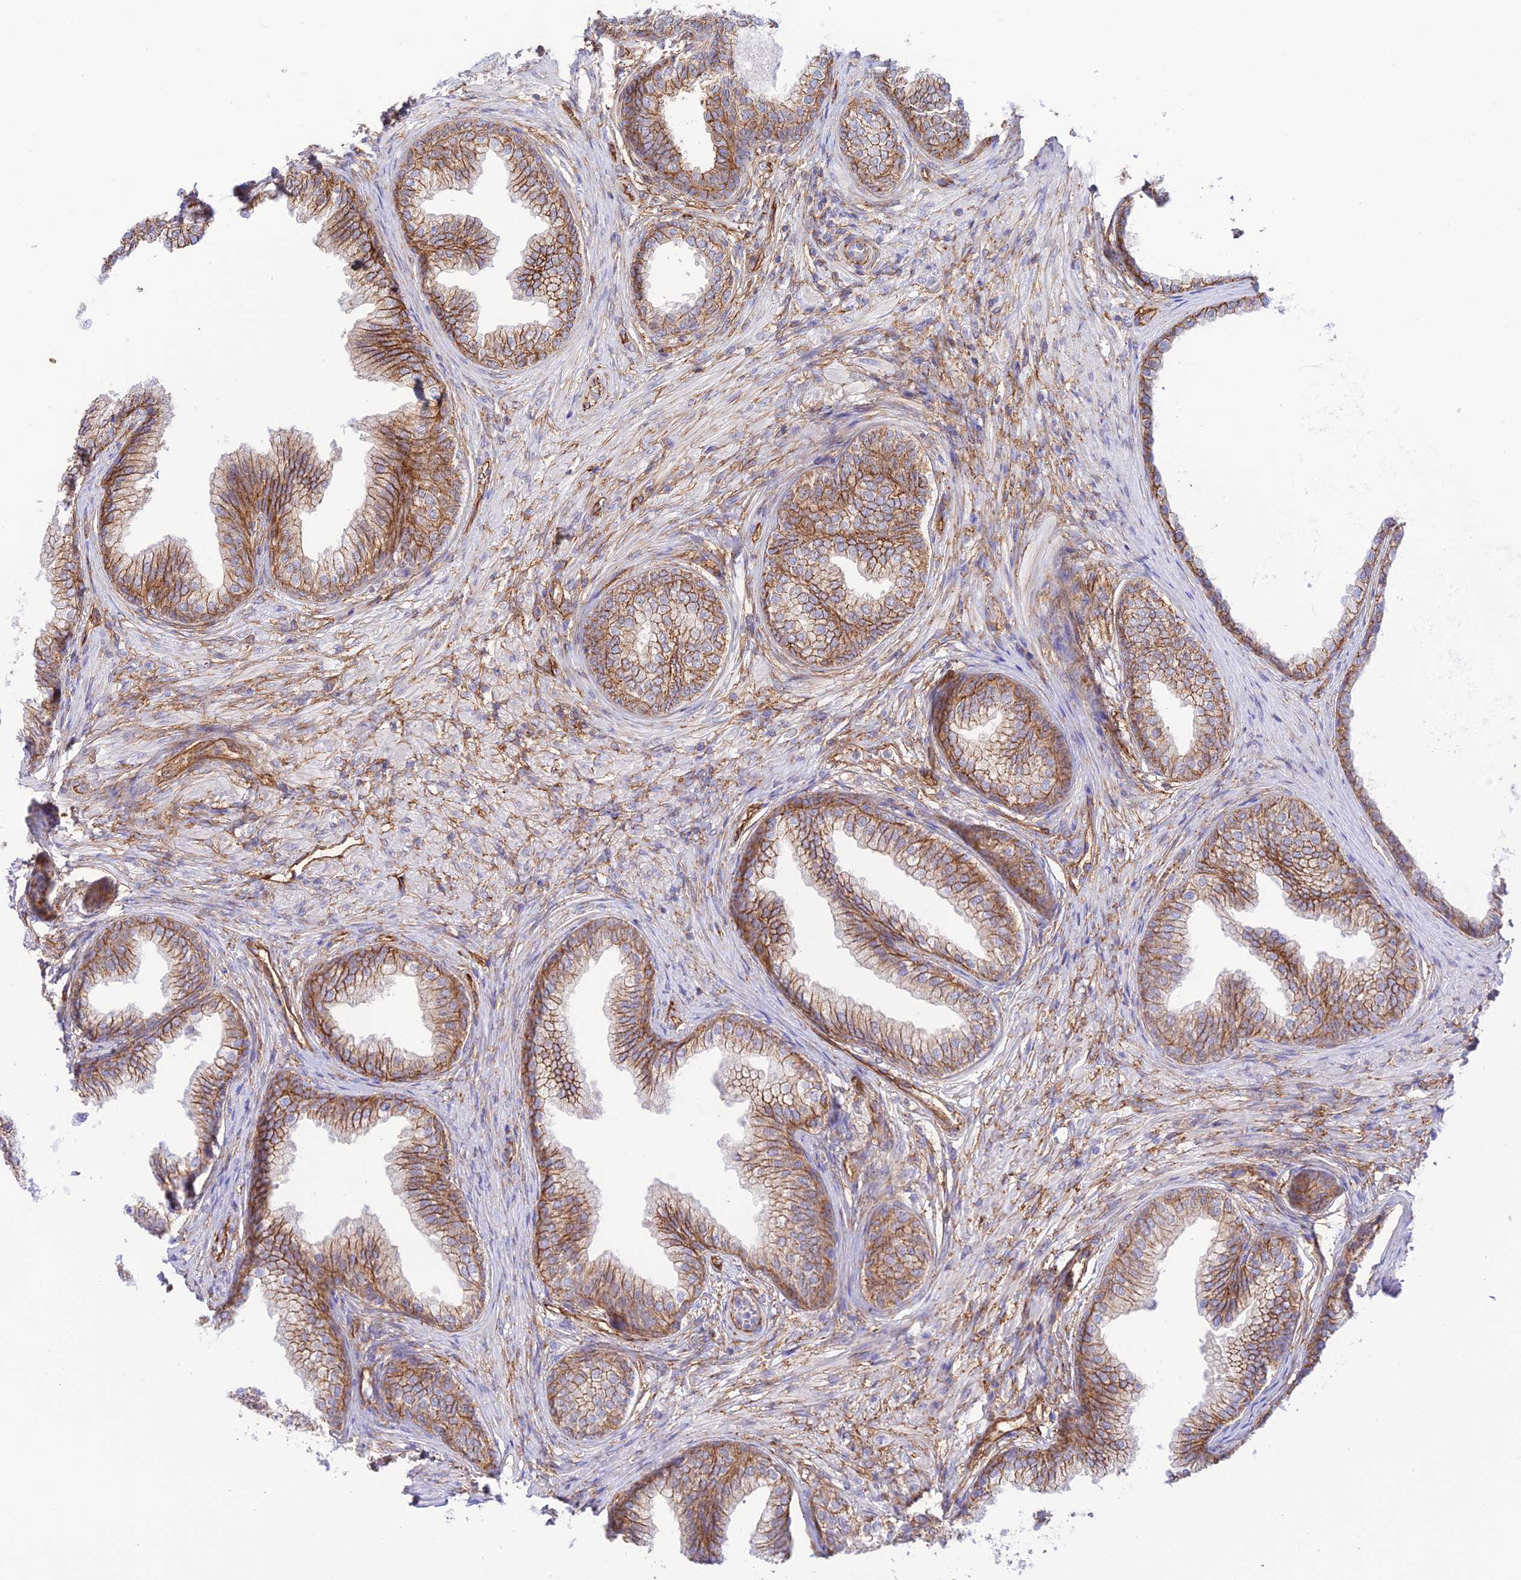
{"staining": {"intensity": "moderate", "quantity": ">75%", "location": "cytoplasmic/membranous"}, "tissue": "prostate", "cell_type": "Glandular cells", "image_type": "normal", "snomed": [{"axis": "morphology", "description": "Normal tissue, NOS"}, {"axis": "topography", "description": "Prostate"}], "caption": "Protein expression analysis of unremarkable prostate shows moderate cytoplasmic/membranous expression in about >75% of glandular cells.", "gene": "YPEL5", "patient": {"sex": "male", "age": 76}}